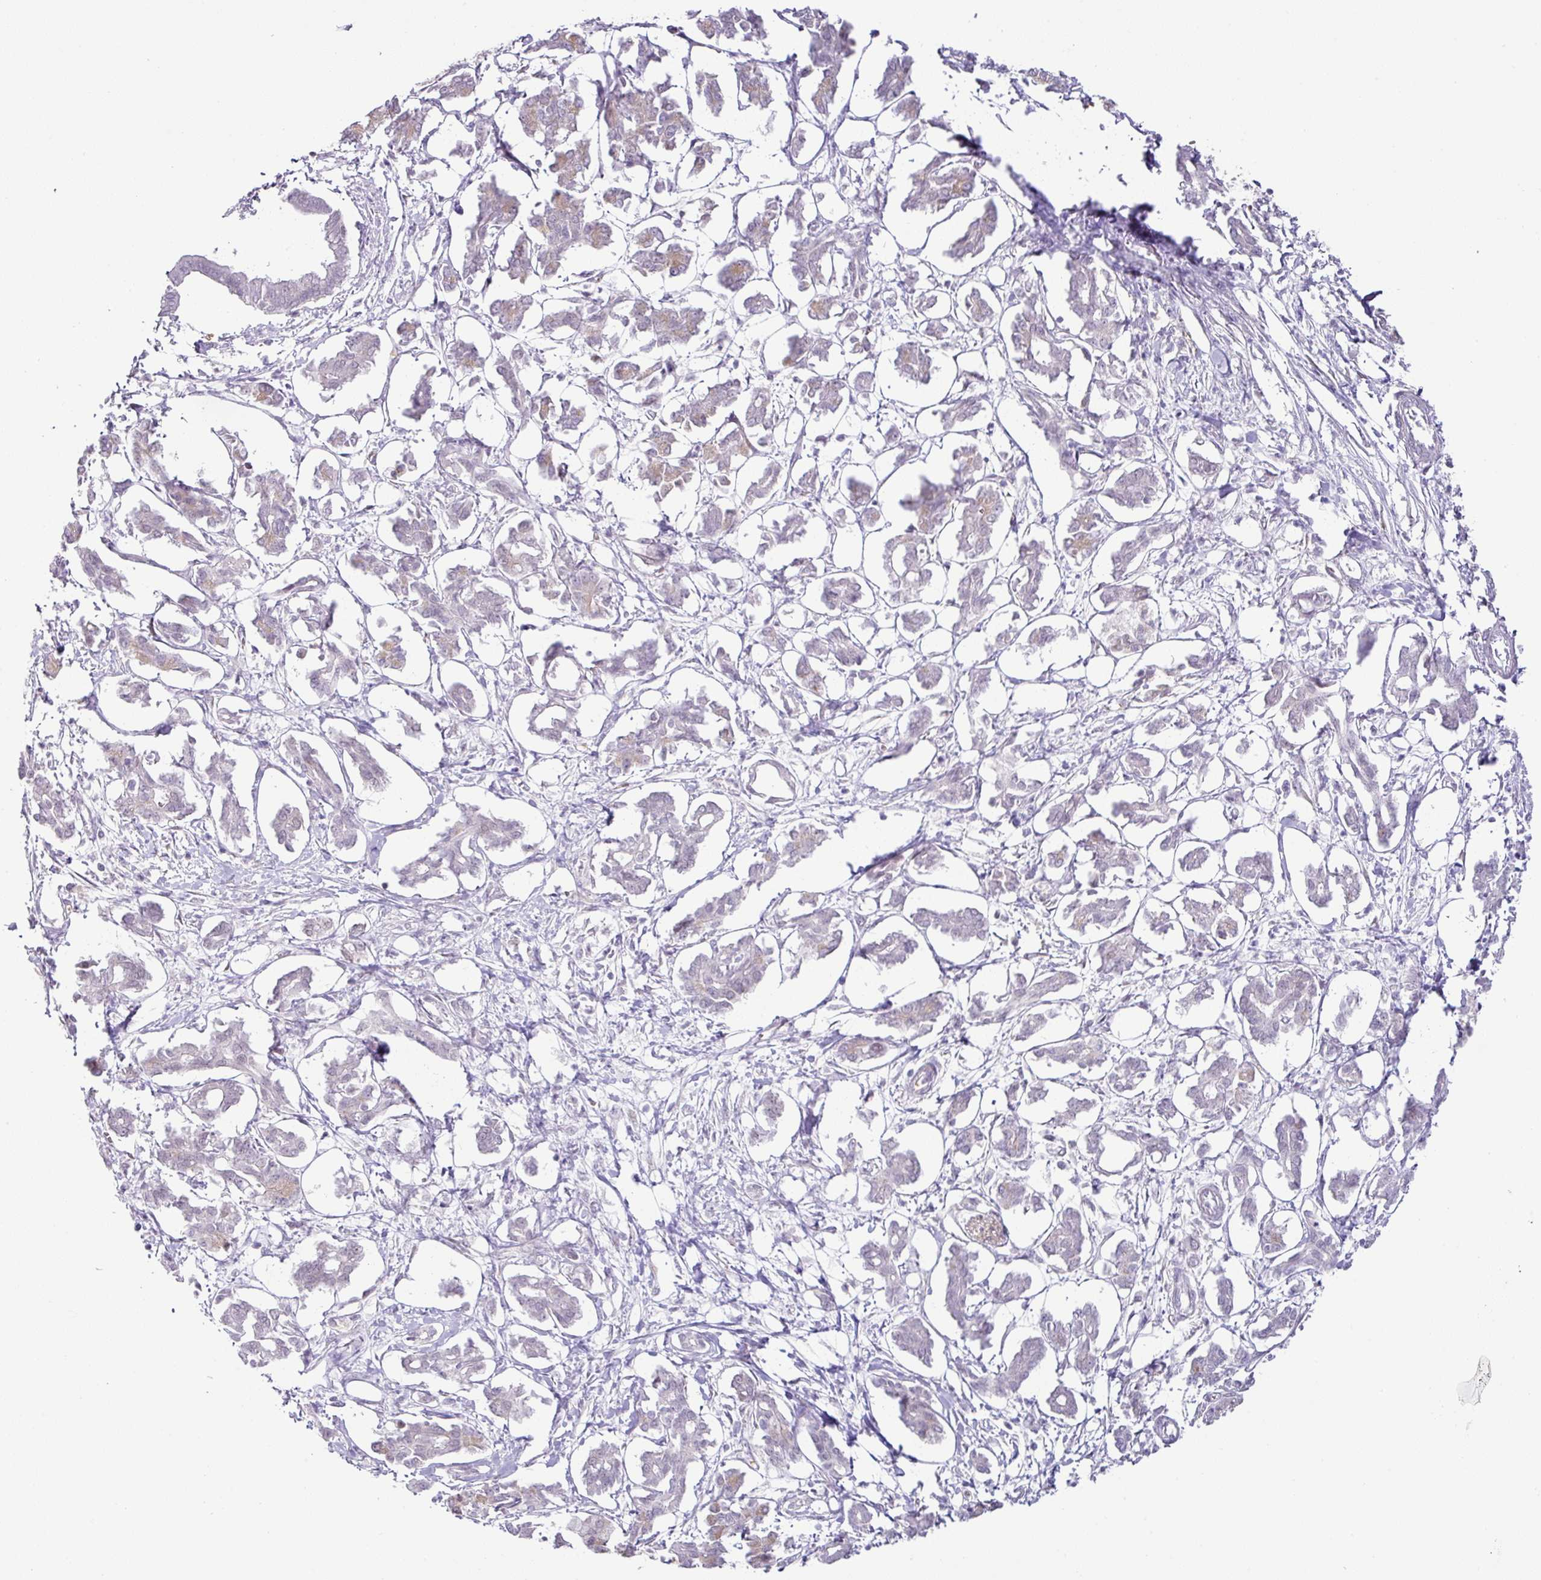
{"staining": {"intensity": "weak", "quantity": "25%-75%", "location": "cytoplasmic/membranous"}, "tissue": "pancreatic cancer", "cell_type": "Tumor cells", "image_type": "cancer", "snomed": [{"axis": "morphology", "description": "Adenocarcinoma, NOS"}, {"axis": "topography", "description": "Pancreas"}], "caption": "Immunohistochemical staining of human pancreatic cancer exhibits low levels of weak cytoplasmic/membranous positivity in approximately 25%-75% of tumor cells.", "gene": "PARP2", "patient": {"sex": "male", "age": 61}}